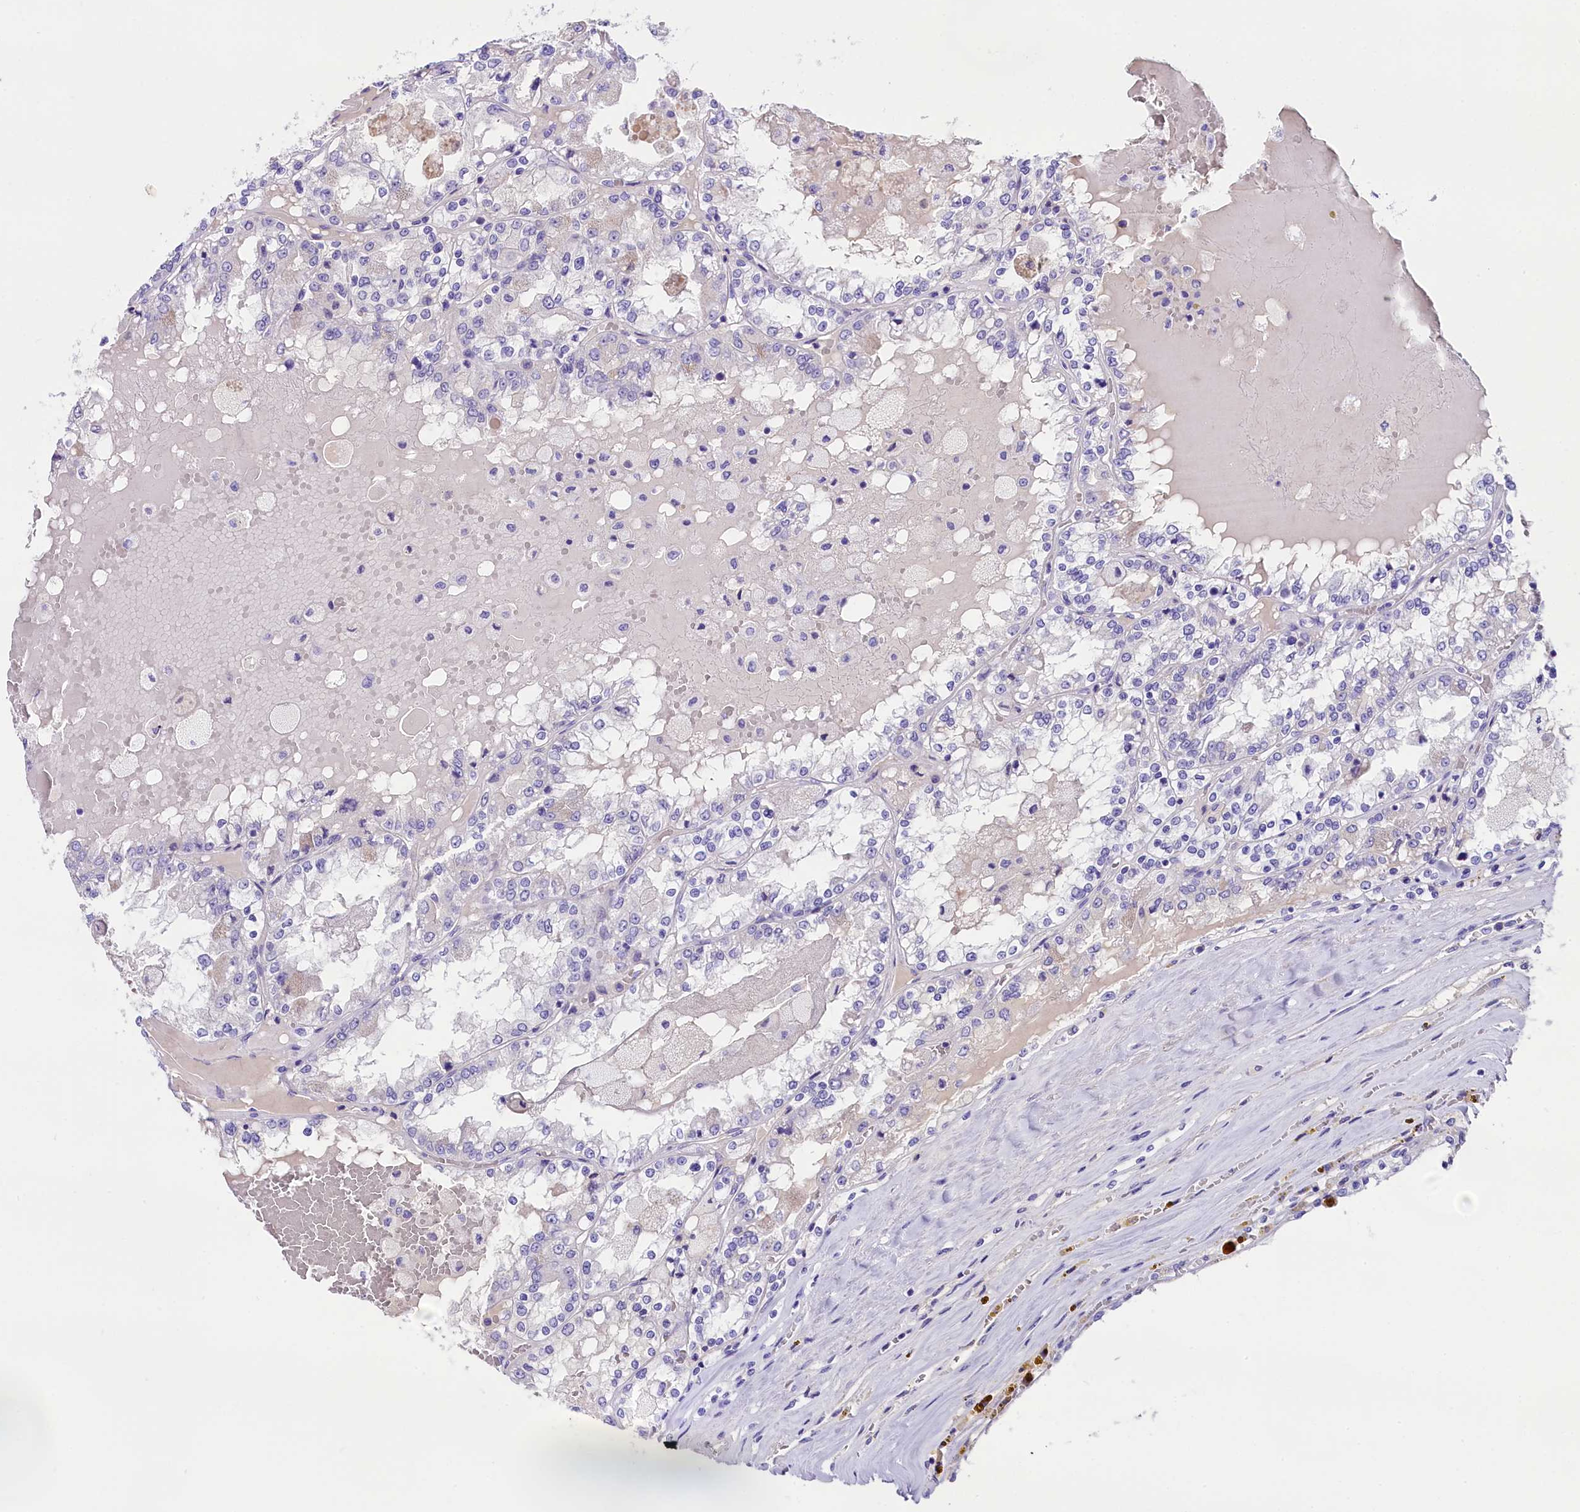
{"staining": {"intensity": "negative", "quantity": "none", "location": "none"}, "tissue": "renal cancer", "cell_type": "Tumor cells", "image_type": "cancer", "snomed": [{"axis": "morphology", "description": "Adenocarcinoma, NOS"}, {"axis": "topography", "description": "Kidney"}], "caption": "A high-resolution photomicrograph shows immunohistochemistry (IHC) staining of renal adenocarcinoma, which displays no significant expression in tumor cells.", "gene": "SKIDA1", "patient": {"sex": "female", "age": 56}}